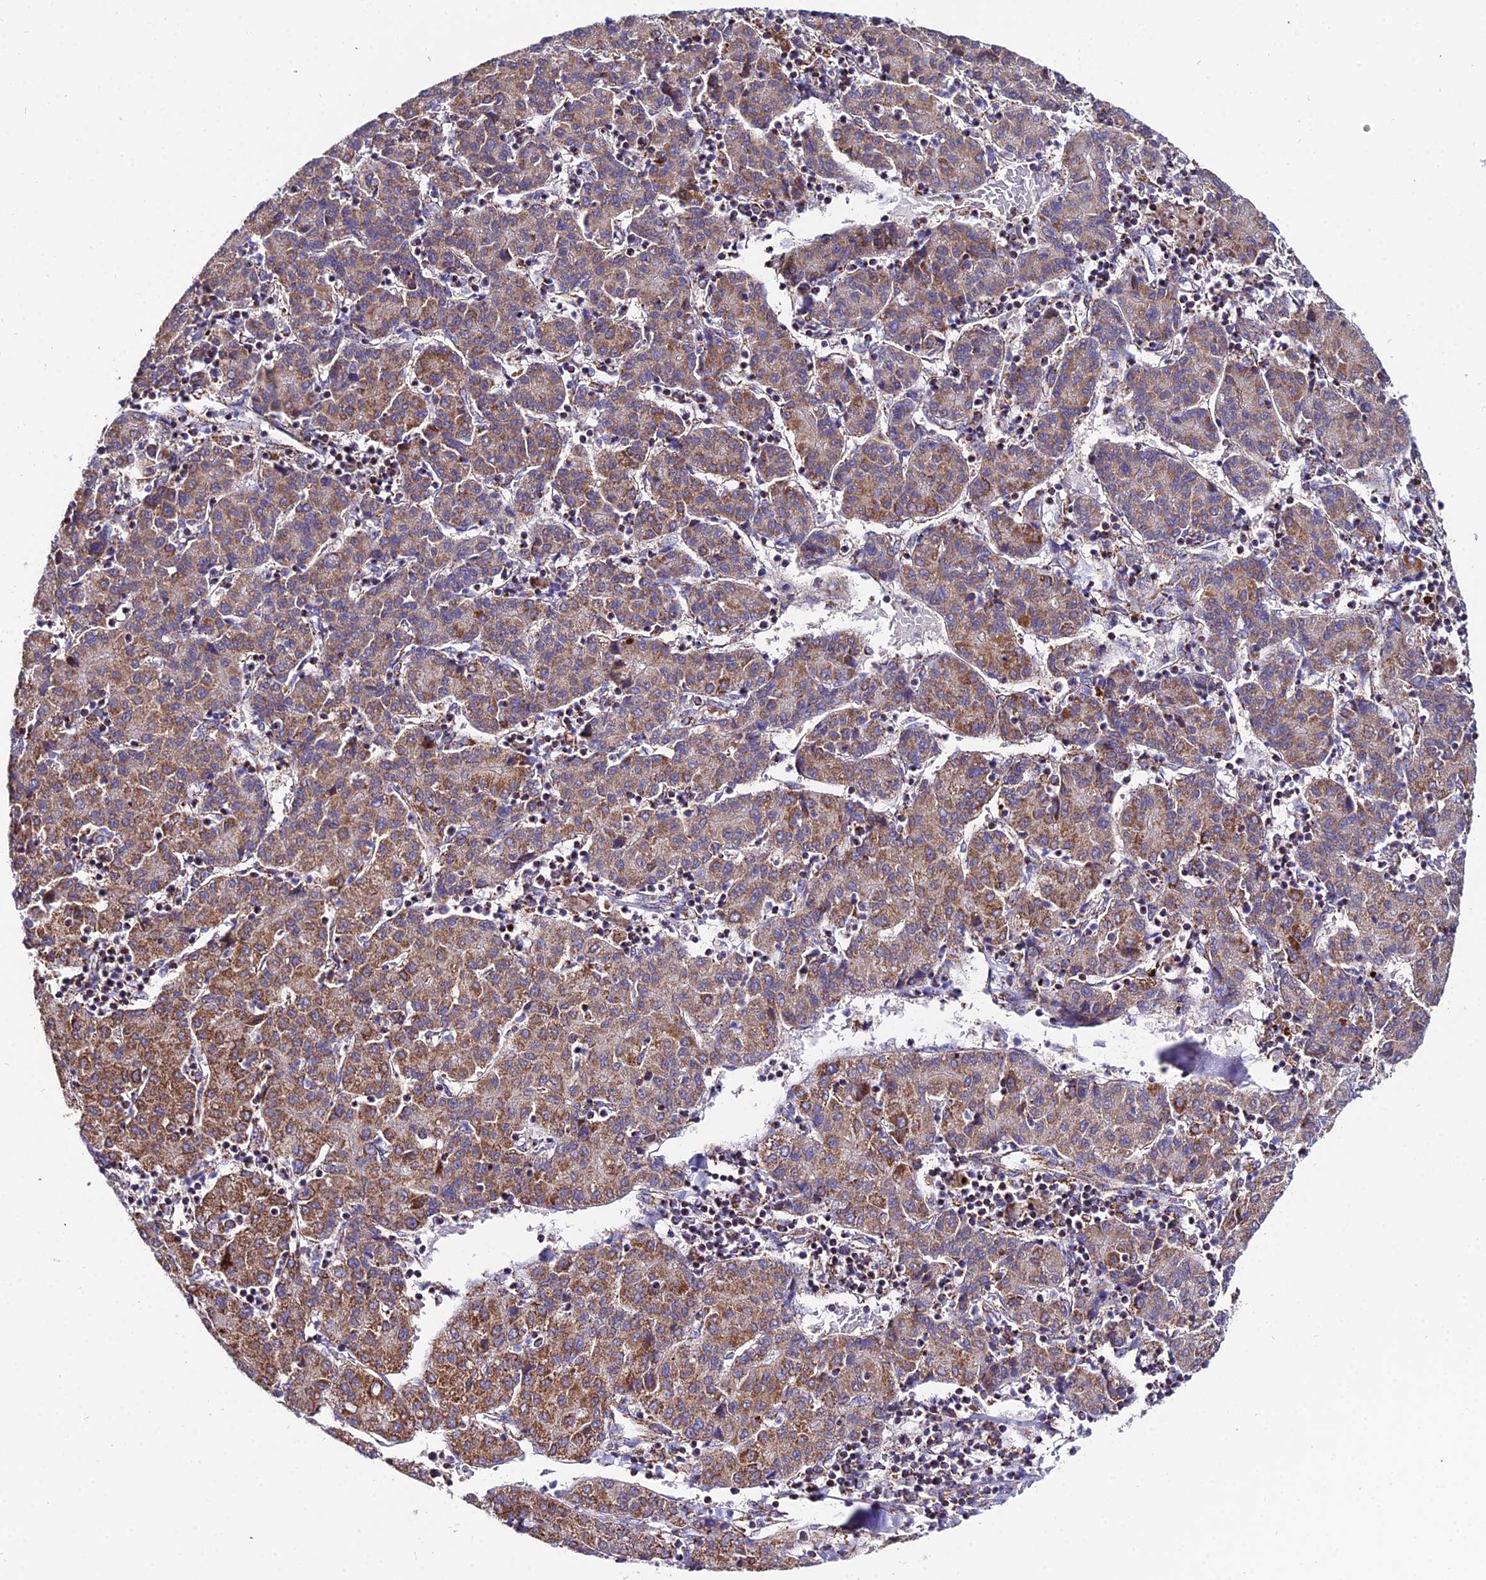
{"staining": {"intensity": "moderate", "quantity": ">75%", "location": "cytoplasmic/membranous"}, "tissue": "liver cancer", "cell_type": "Tumor cells", "image_type": "cancer", "snomed": [{"axis": "morphology", "description": "Carcinoma, Hepatocellular, NOS"}, {"axis": "topography", "description": "Liver"}], "caption": "An IHC micrograph of tumor tissue is shown. Protein staining in brown highlights moderate cytoplasmic/membranous positivity in liver cancer (hepatocellular carcinoma) within tumor cells.", "gene": "PSMD2", "patient": {"sex": "male", "age": 65}}